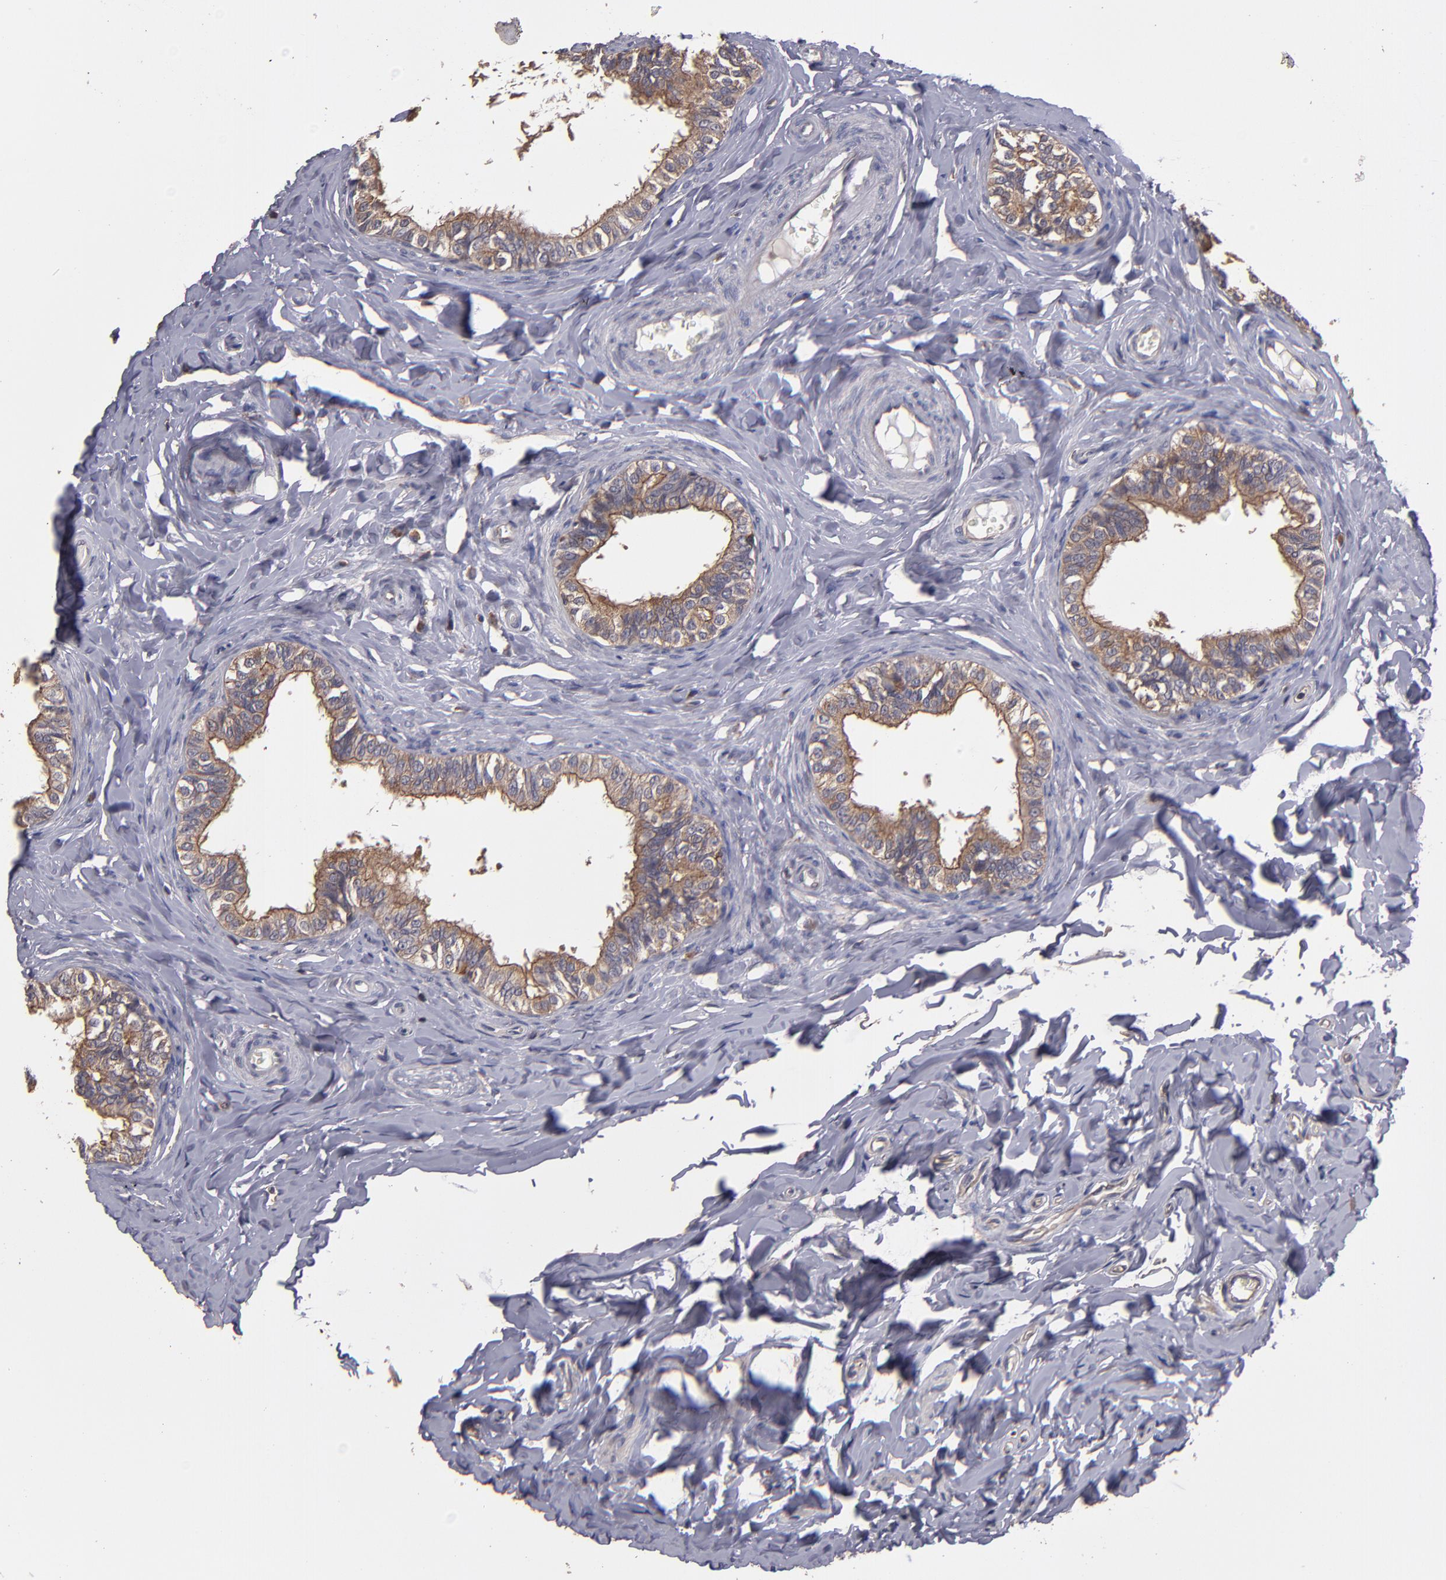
{"staining": {"intensity": "moderate", "quantity": ">75%", "location": "cytoplasmic/membranous"}, "tissue": "epididymis", "cell_type": "Glandular cells", "image_type": "normal", "snomed": [{"axis": "morphology", "description": "Normal tissue, NOS"}, {"axis": "topography", "description": "Soft tissue"}, {"axis": "topography", "description": "Epididymis"}], "caption": "Immunohistochemistry (IHC) of normal epididymis exhibits medium levels of moderate cytoplasmic/membranous staining in approximately >75% of glandular cells.", "gene": "NF2", "patient": {"sex": "male", "age": 26}}